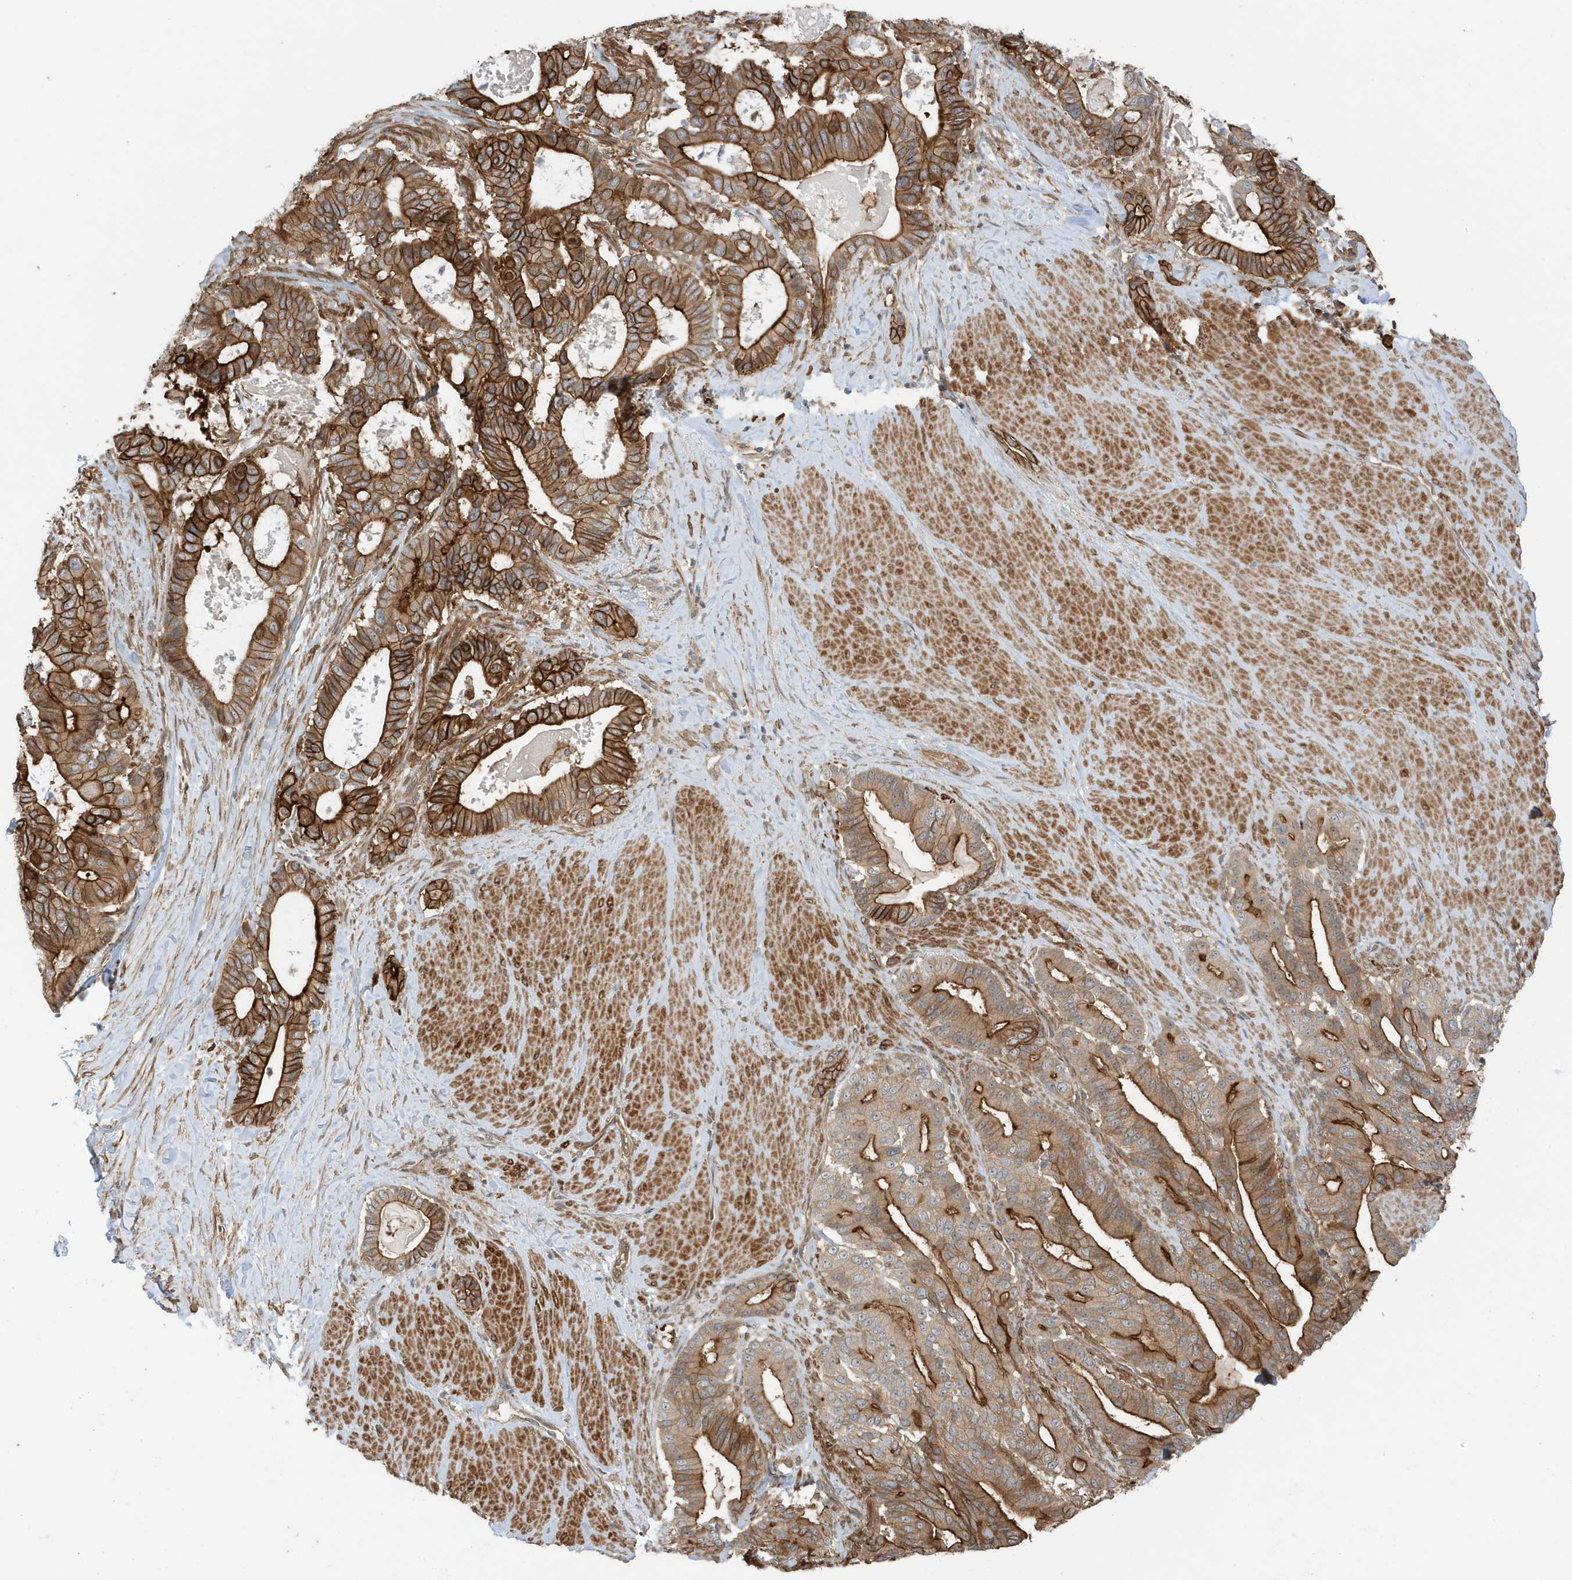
{"staining": {"intensity": "strong", "quantity": ">75%", "location": "cytoplasmic/membranous"}, "tissue": "pancreatic cancer", "cell_type": "Tumor cells", "image_type": "cancer", "snomed": [{"axis": "morphology", "description": "Adenocarcinoma, NOS"}, {"axis": "topography", "description": "Pancreas"}], "caption": "Immunohistochemical staining of human adenocarcinoma (pancreatic) reveals high levels of strong cytoplasmic/membranous expression in approximately >75% of tumor cells.", "gene": "CDC42EP3", "patient": {"sex": "male", "age": 63}}